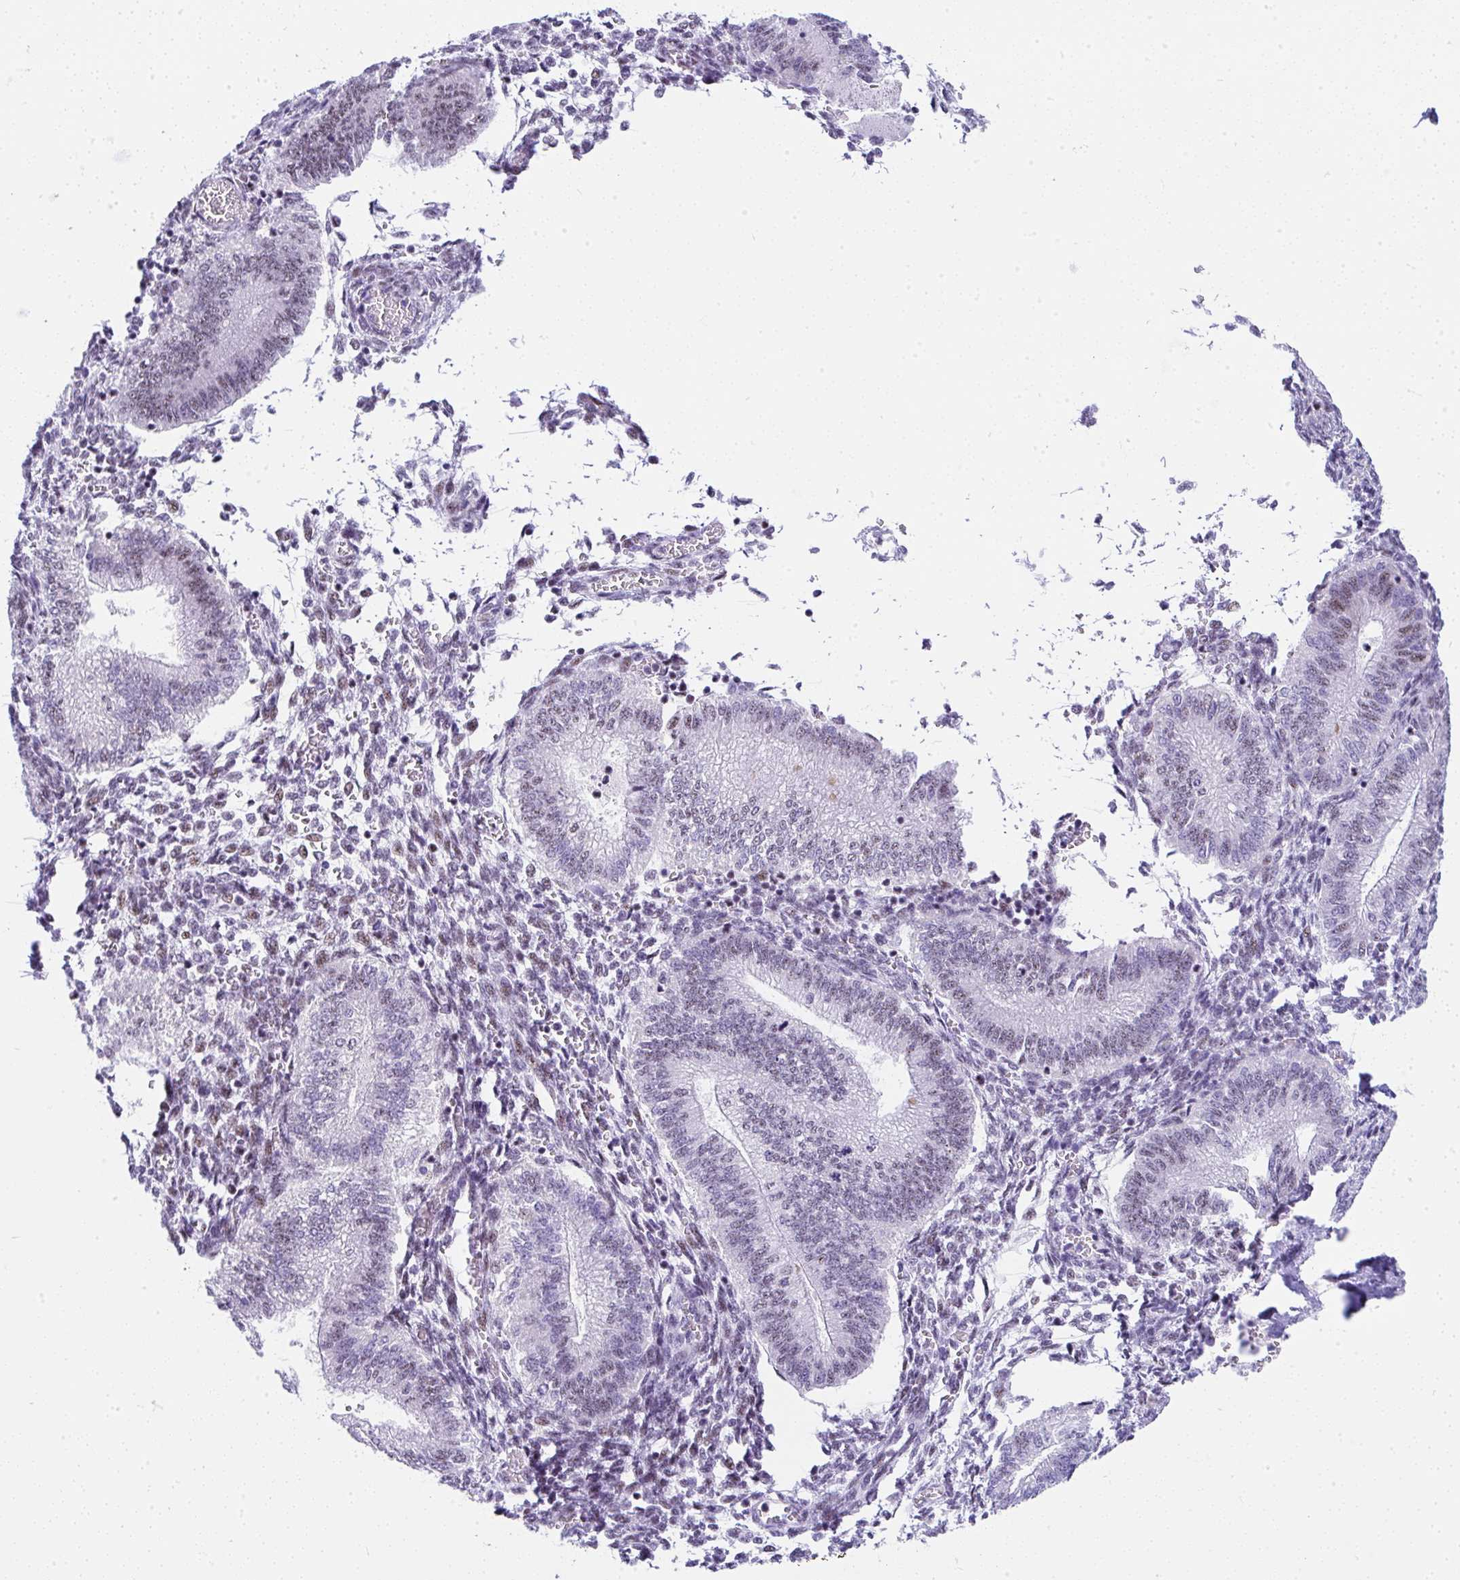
{"staining": {"intensity": "moderate", "quantity": "<25%", "location": "nuclear"}, "tissue": "endometrium", "cell_type": "Cells in endometrial stroma", "image_type": "normal", "snomed": [{"axis": "morphology", "description": "Normal tissue, NOS"}, {"axis": "topography", "description": "Endometrium"}], "caption": "Protein analysis of benign endometrium demonstrates moderate nuclear positivity in about <25% of cells in endometrial stroma.", "gene": "NR1D2", "patient": {"sex": "female", "age": 25}}